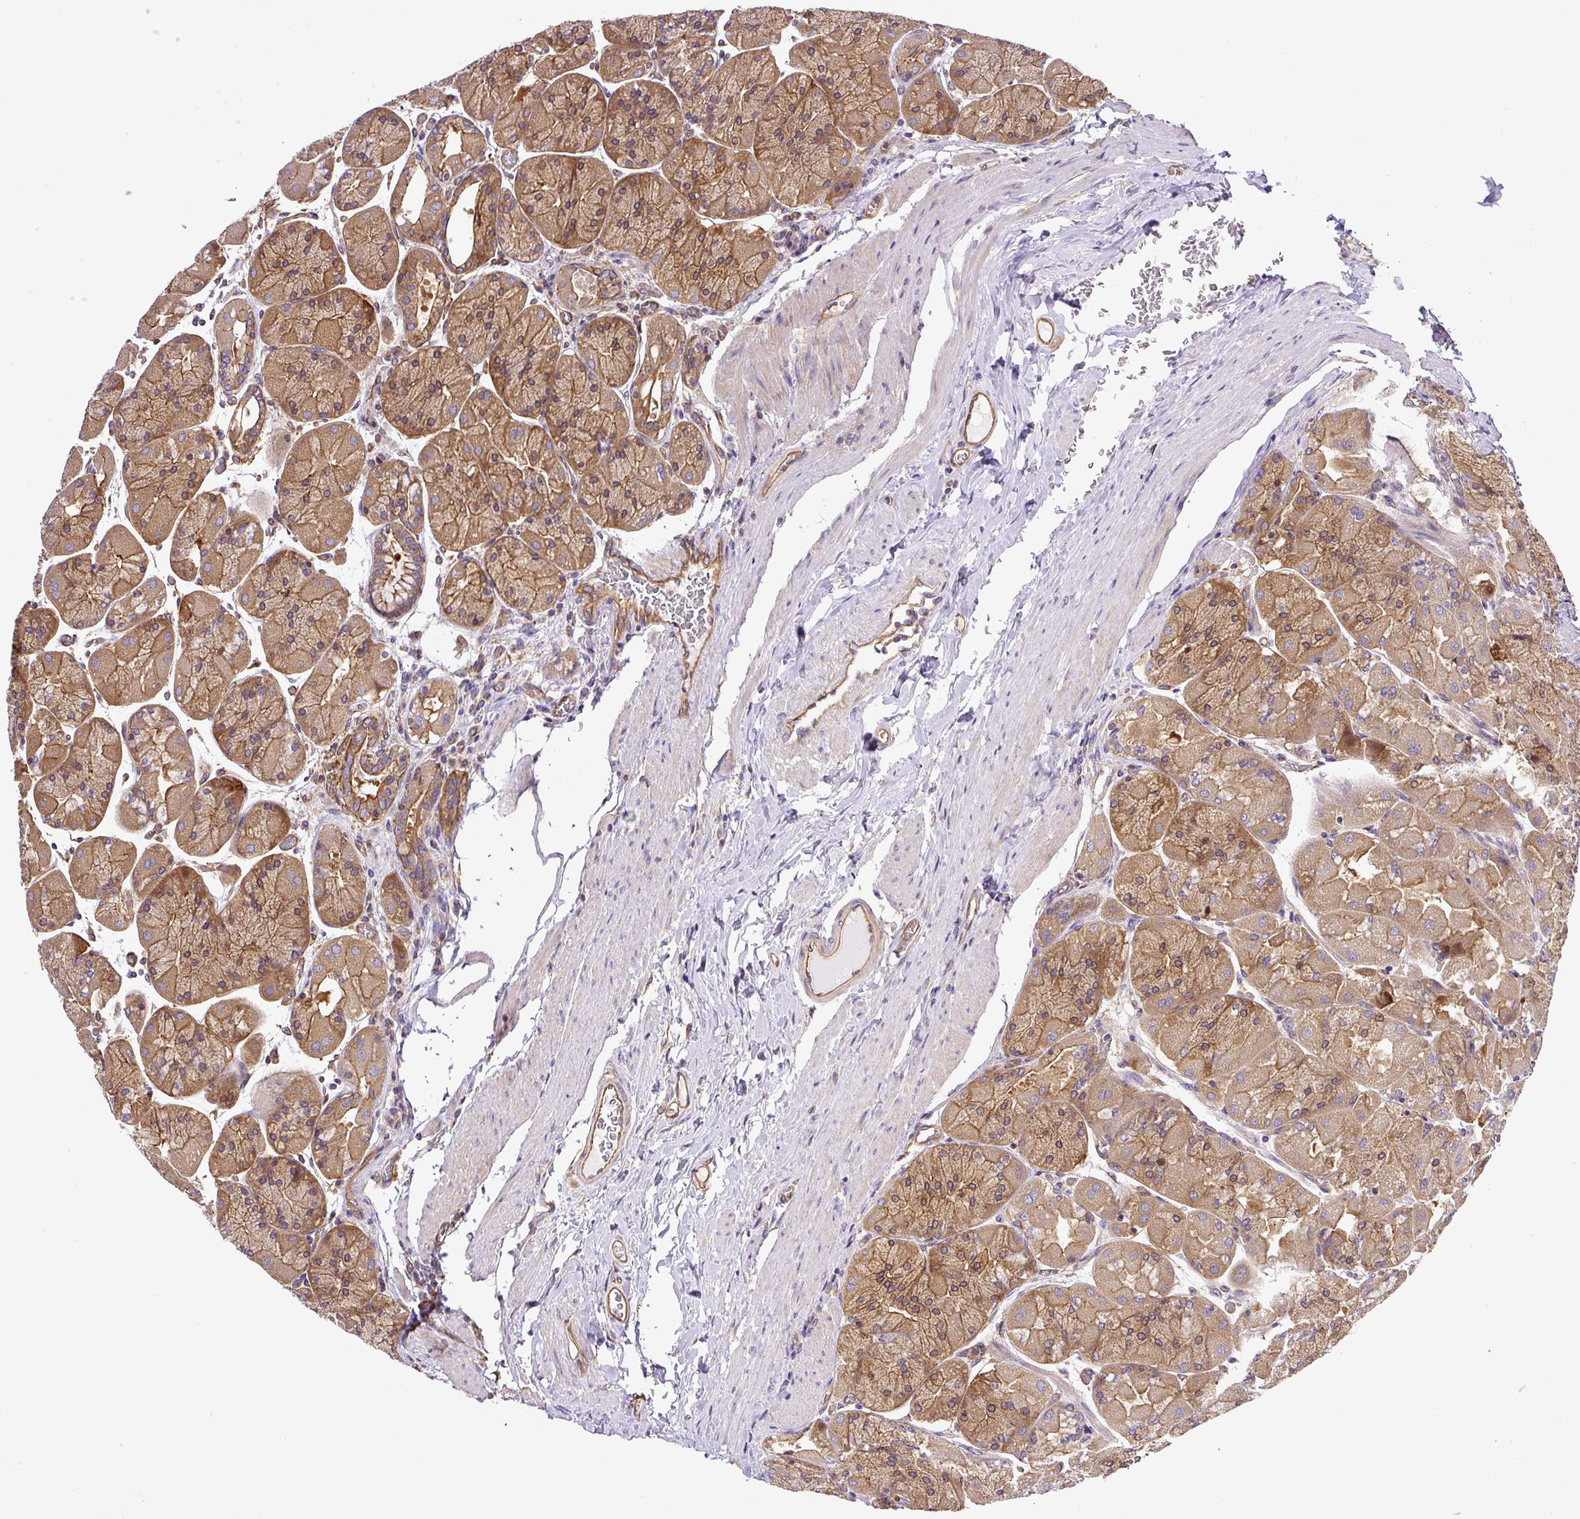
{"staining": {"intensity": "moderate", "quantity": ">75%", "location": "cytoplasmic/membranous"}, "tissue": "stomach", "cell_type": "Glandular cells", "image_type": "normal", "snomed": [{"axis": "morphology", "description": "Normal tissue, NOS"}, {"axis": "topography", "description": "Stomach"}], "caption": "Immunohistochemistry (DAB (3,3'-diaminobenzidine)) staining of unremarkable human stomach displays moderate cytoplasmic/membranous protein staining in approximately >75% of glandular cells.", "gene": "DCTN1", "patient": {"sex": "female", "age": 61}}